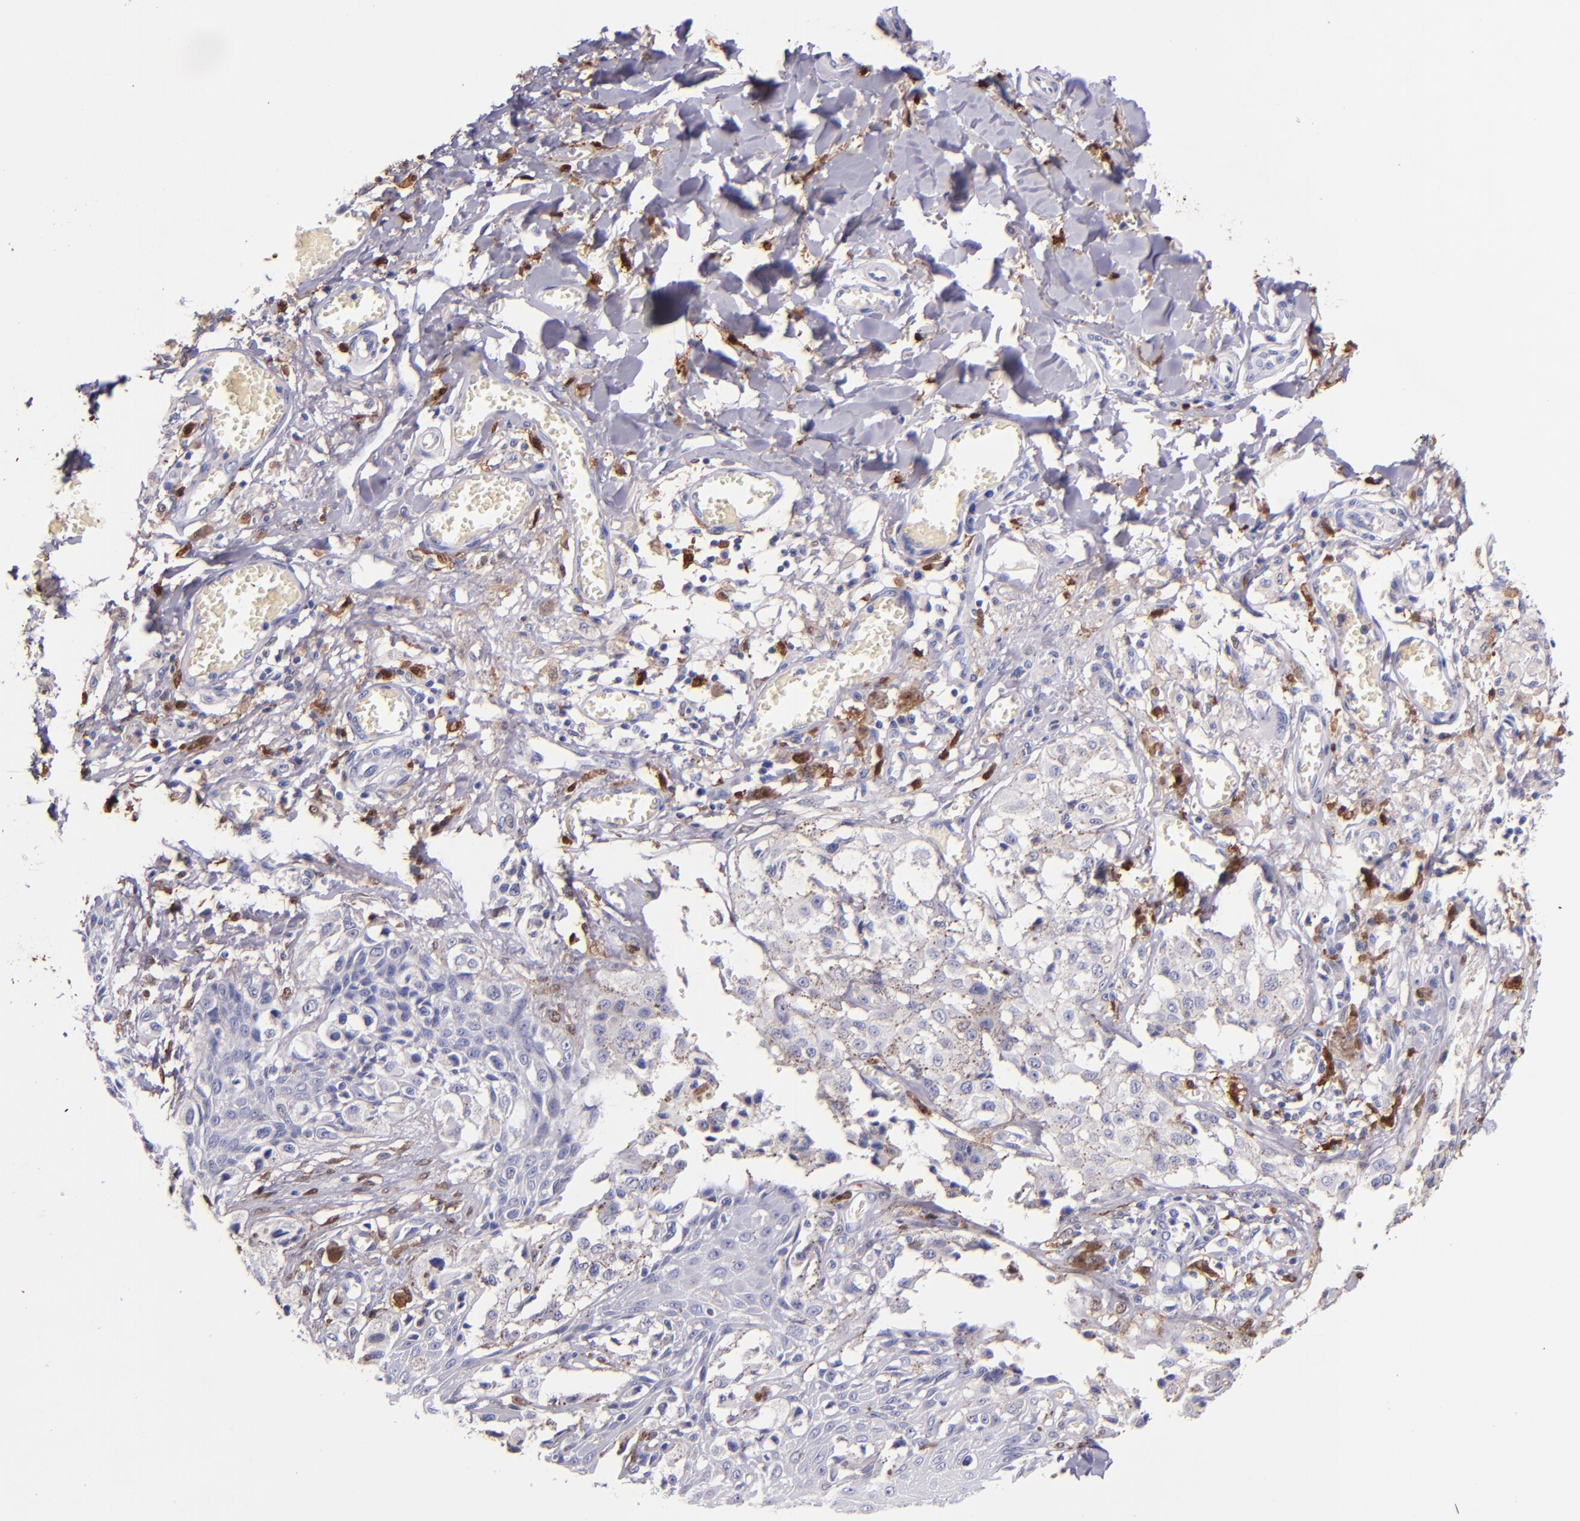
{"staining": {"intensity": "negative", "quantity": "none", "location": "none"}, "tissue": "melanoma", "cell_type": "Tumor cells", "image_type": "cancer", "snomed": [{"axis": "morphology", "description": "Malignant melanoma, NOS"}, {"axis": "topography", "description": "Skin"}], "caption": "Malignant melanoma stained for a protein using immunohistochemistry (IHC) exhibits no staining tumor cells.", "gene": "F13A1", "patient": {"sex": "female", "age": 82}}